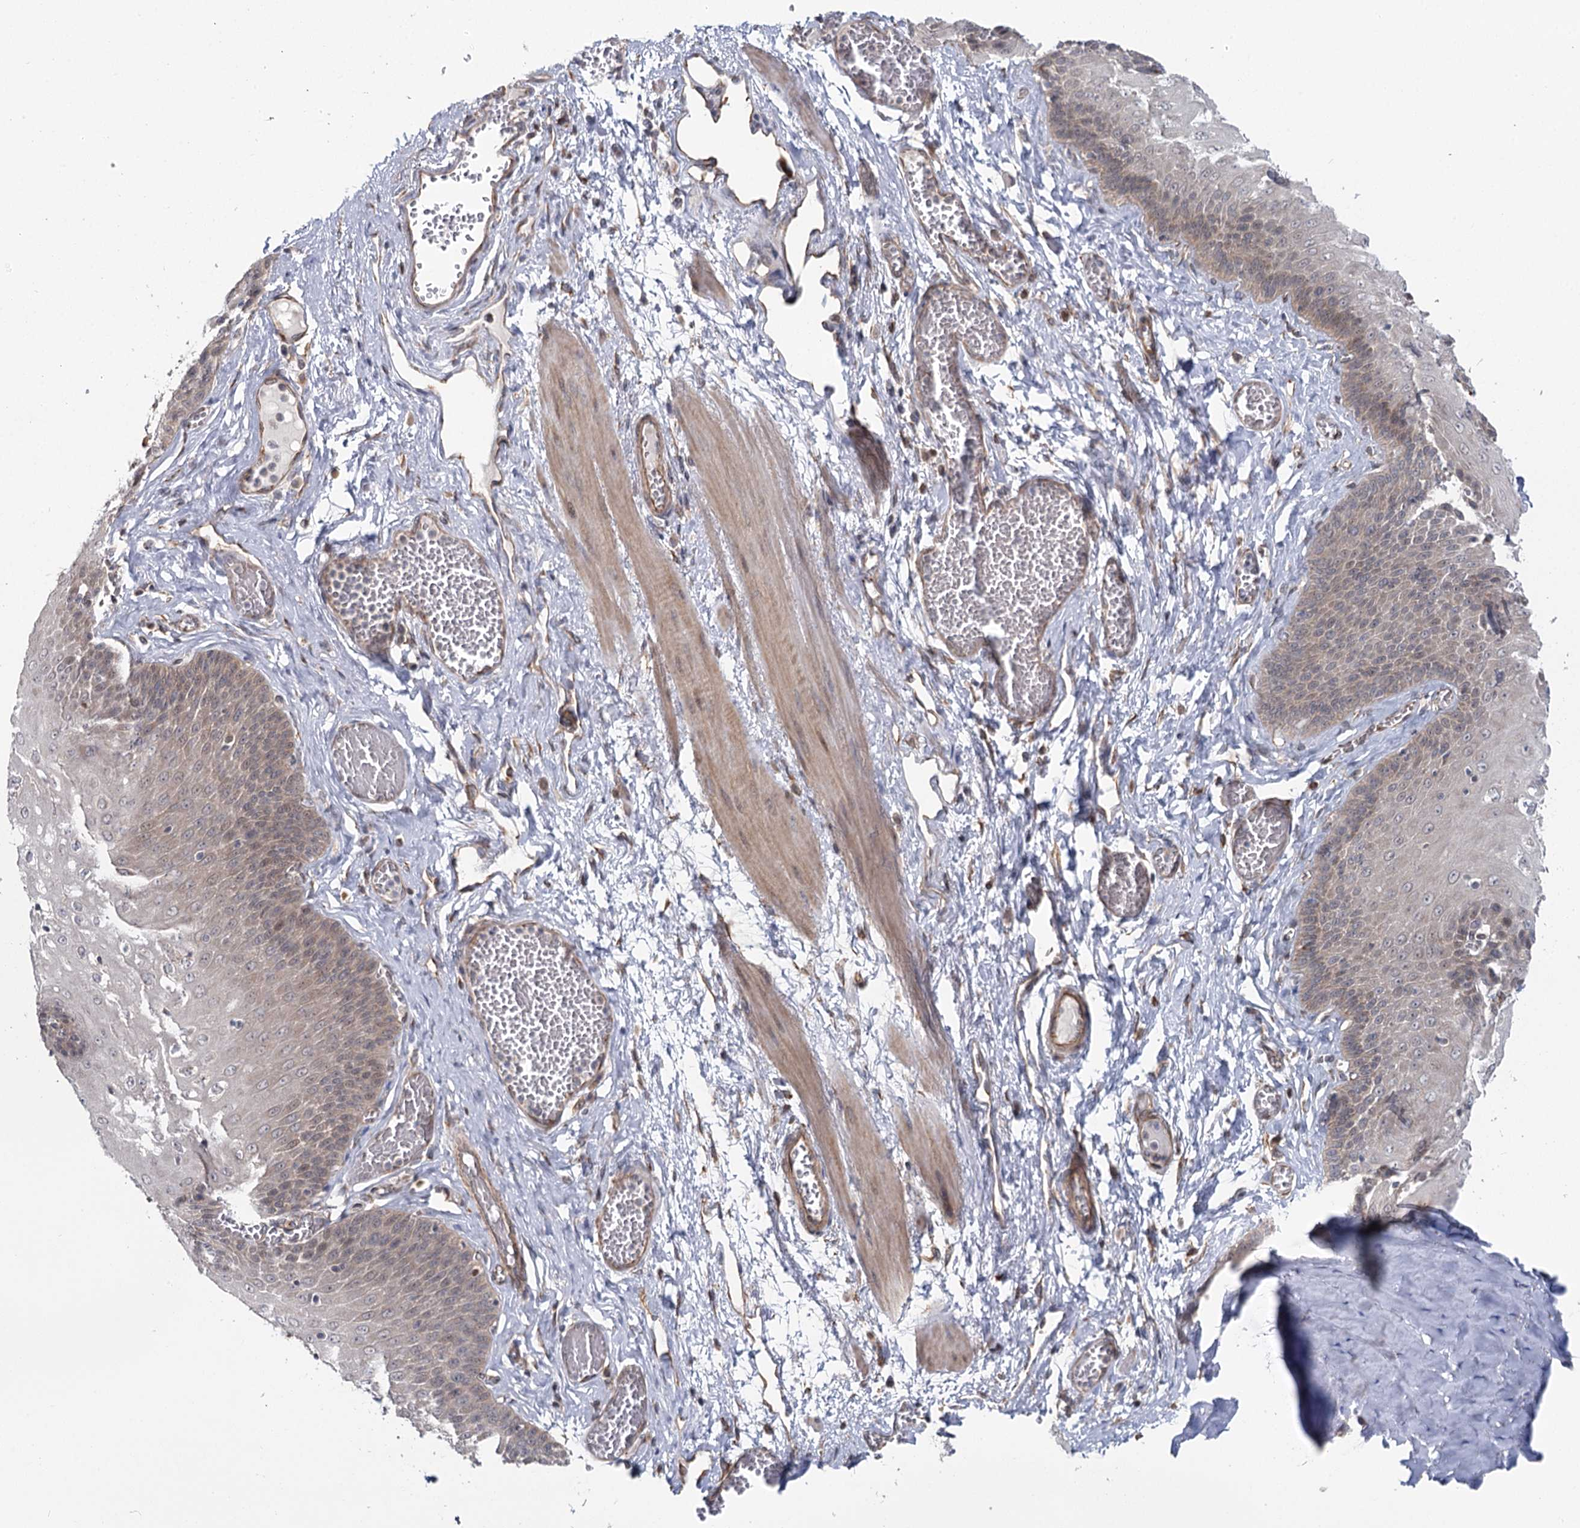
{"staining": {"intensity": "weak", "quantity": ">75%", "location": "cytoplasmic/membranous"}, "tissue": "esophagus", "cell_type": "Squamous epithelial cells", "image_type": "normal", "snomed": [{"axis": "morphology", "description": "Normal tissue, NOS"}, {"axis": "topography", "description": "Esophagus"}], "caption": "Immunohistochemical staining of unremarkable human esophagus demonstrates >75% levels of weak cytoplasmic/membranous protein staining in approximately >75% of squamous epithelial cells.", "gene": "TBC1D9B", "patient": {"sex": "male", "age": 60}}